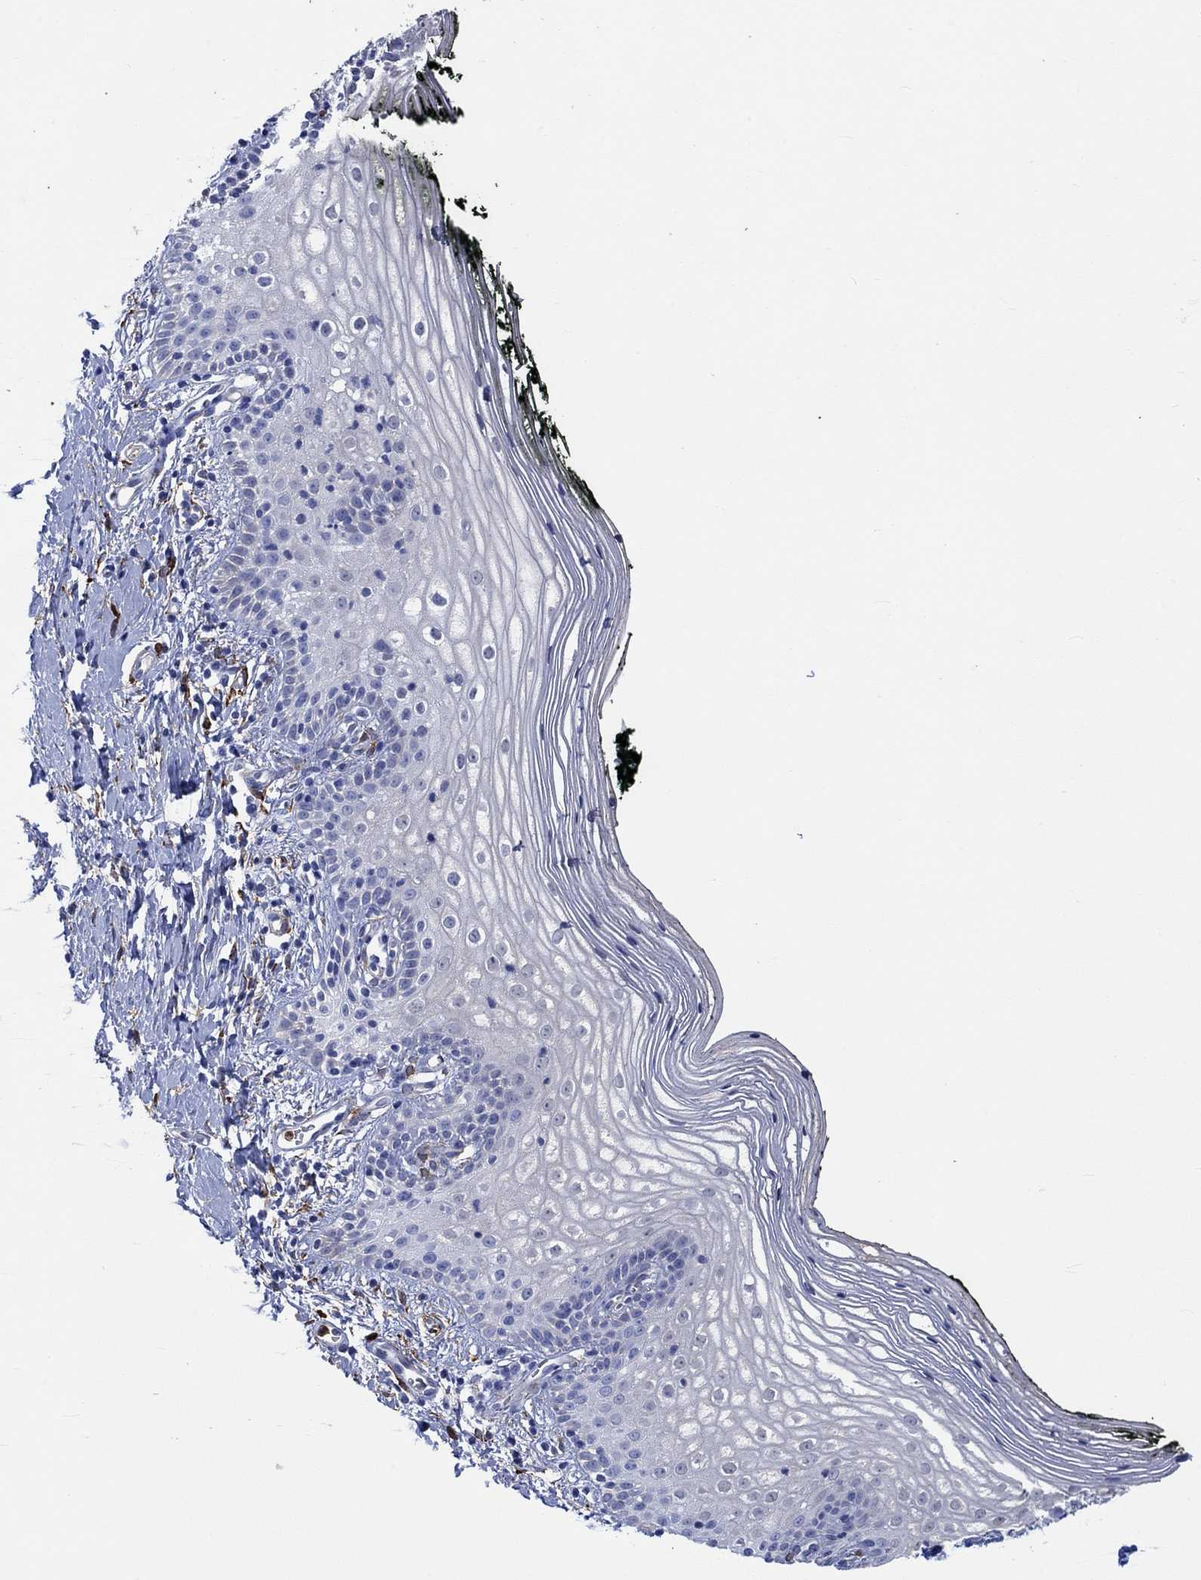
{"staining": {"intensity": "negative", "quantity": "none", "location": "none"}, "tissue": "vagina", "cell_type": "Squamous epithelial cells", "image_type": "normal", "snomed": [{"axis": "morphology", "description": "Normal tissue, NOS"}, {"axis": "topography", "description": "Vagina"}], "caption": "An immunohistochemistry (IHC) image of benign vagina is shown. There is no staining in squamous epithelial cells of vagina. Brightfield microscopy of immunohistochemistry (IHC) stained with DAB (brown) and hematoxylin (blue), captured at high magnification.", "gene": "TGM2", "patient": {"sex": "female", "age": 47}}